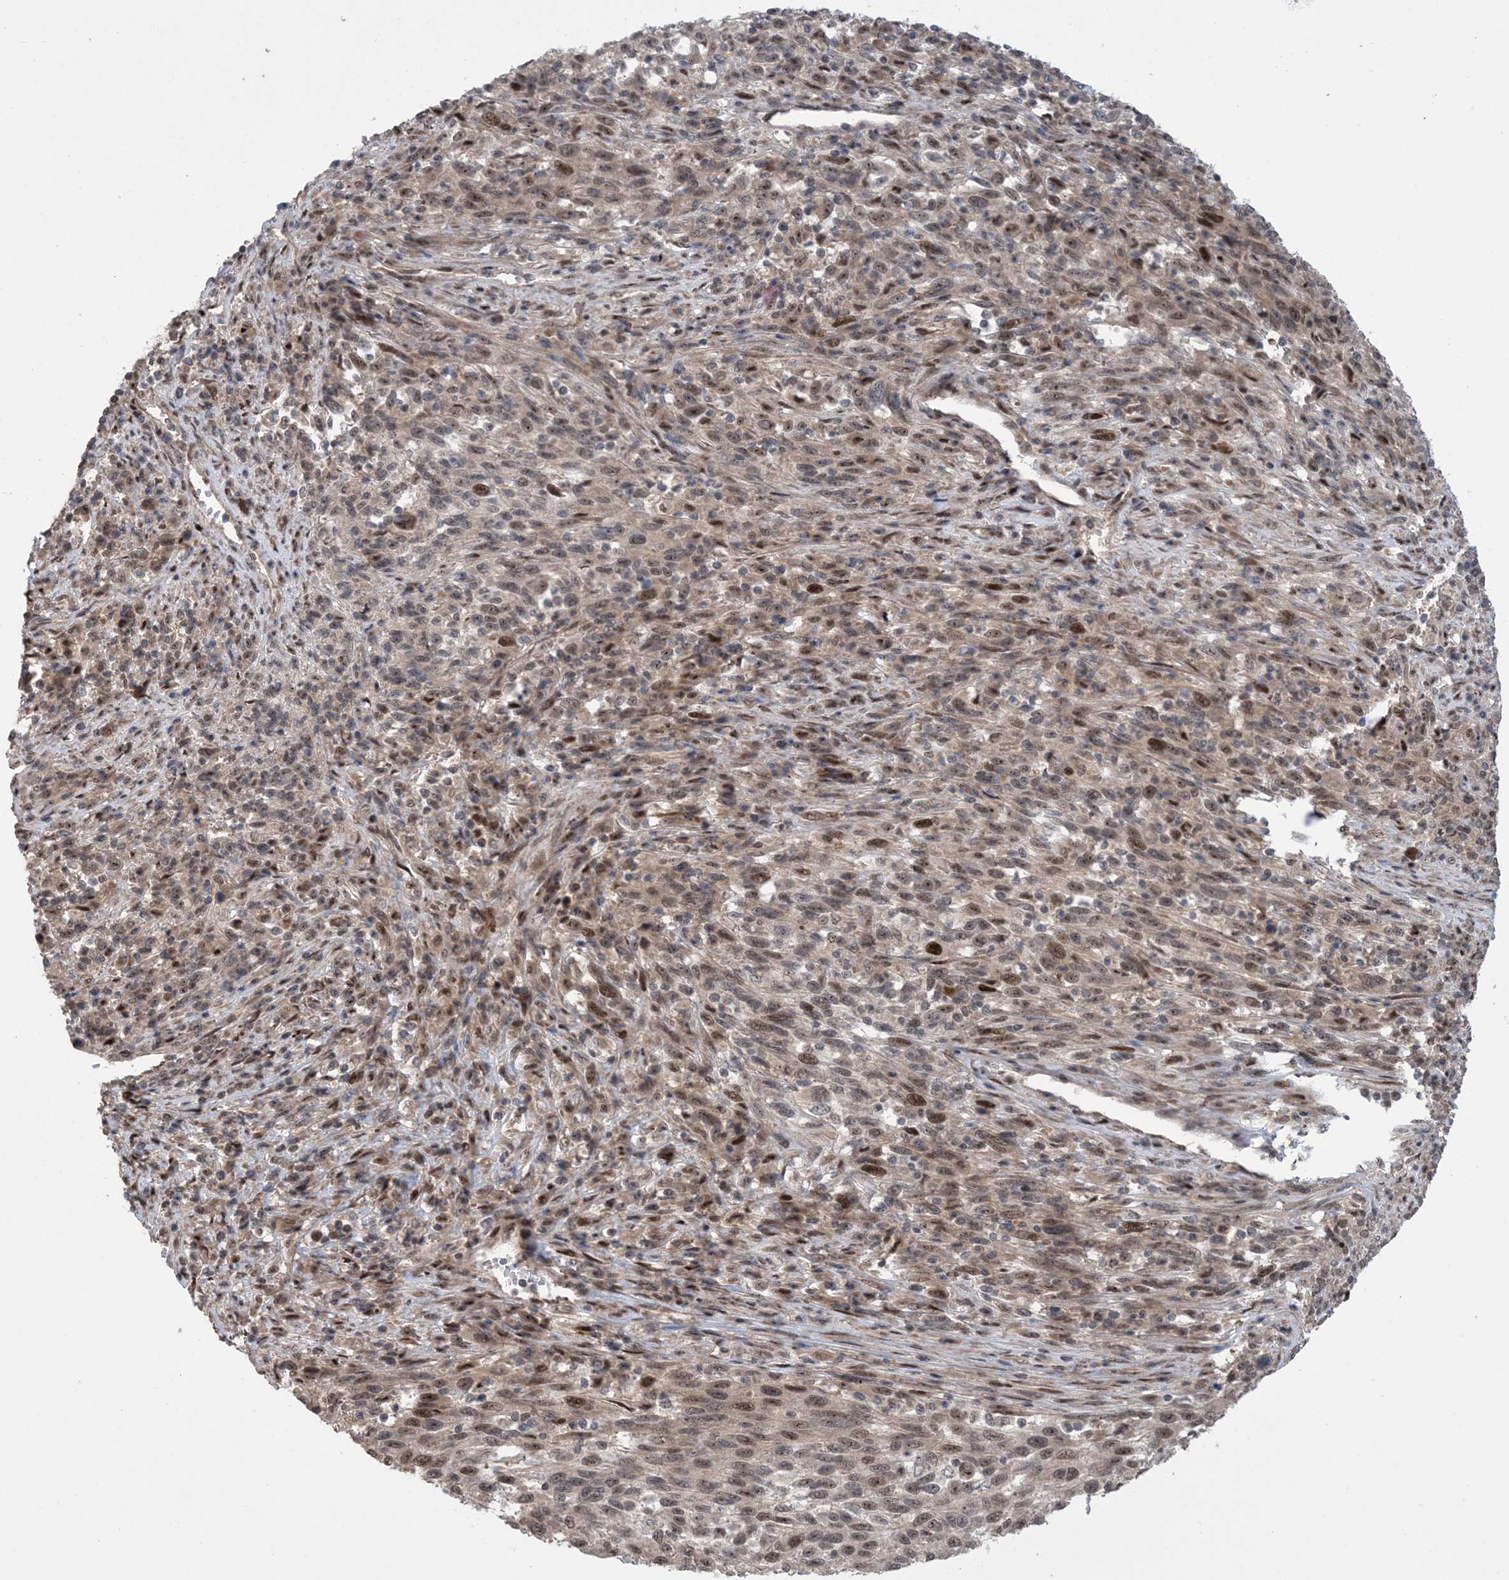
{"staining": {"intensity": "moderate", "quantity": ">75%", "location": "nuclear"}, "tissue": "melanoma", "cell_type": "Tumor cells", "image_type": "cancer", "snomed": [{"axis": "morphology", "description": "Malignant melanoma, Metastatic site"}, {"axis": "topography", "description": "Lymph node"}], "caption": "Protein expression by IHC demonstrates moderate nuclear staining in about >75% of tumor cells in melanoma.", "gene": "ZNF710", "patient": {"sex": "male", "age": 61}}